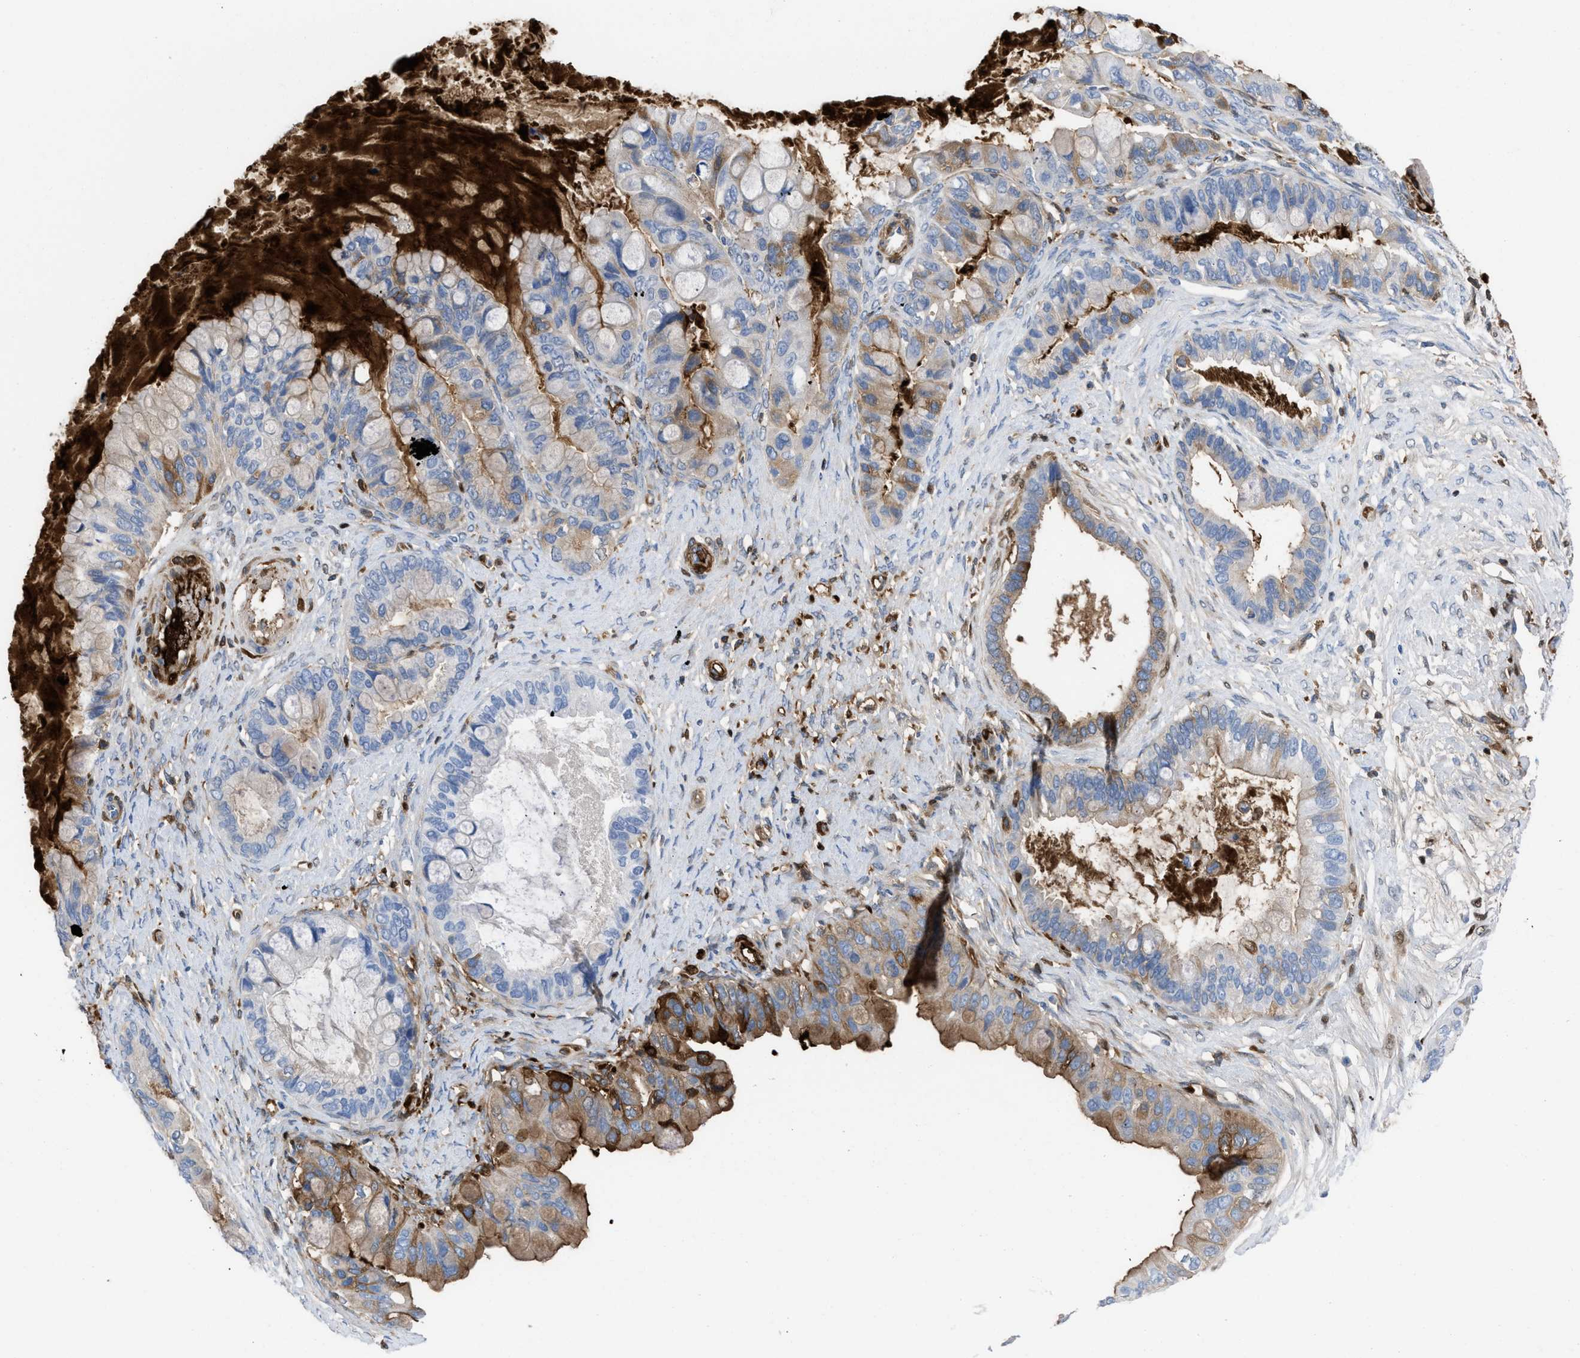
{"staining": {"intensity": "moderate", "quantity": "25%-75%", "location": "cytoplasmic/membranous"}, "tissue": "ovarian cancer", "cell_type": "Tumor cells", "image_type": "cancer", "snomed": [{"axis": "morphology", "description": "Cystadenocarcinoma, mucinous, NOS"}, {"axis": "topography", "description": "Ovary"}], "caption": "High-magnification brightfield microscopy of mucinous cystadenocarcinoma (ovarian) stained with DAB (3,3'-diaminobenzidine) (brown) and counterstained with hematoxylin (blue). tumor cells exhibit moderate cytoplasmic/membranous staining is present in approximately25%-75% of cells.", "gene": "LEF1", "patient": {"sex": "female", "age": 80}}